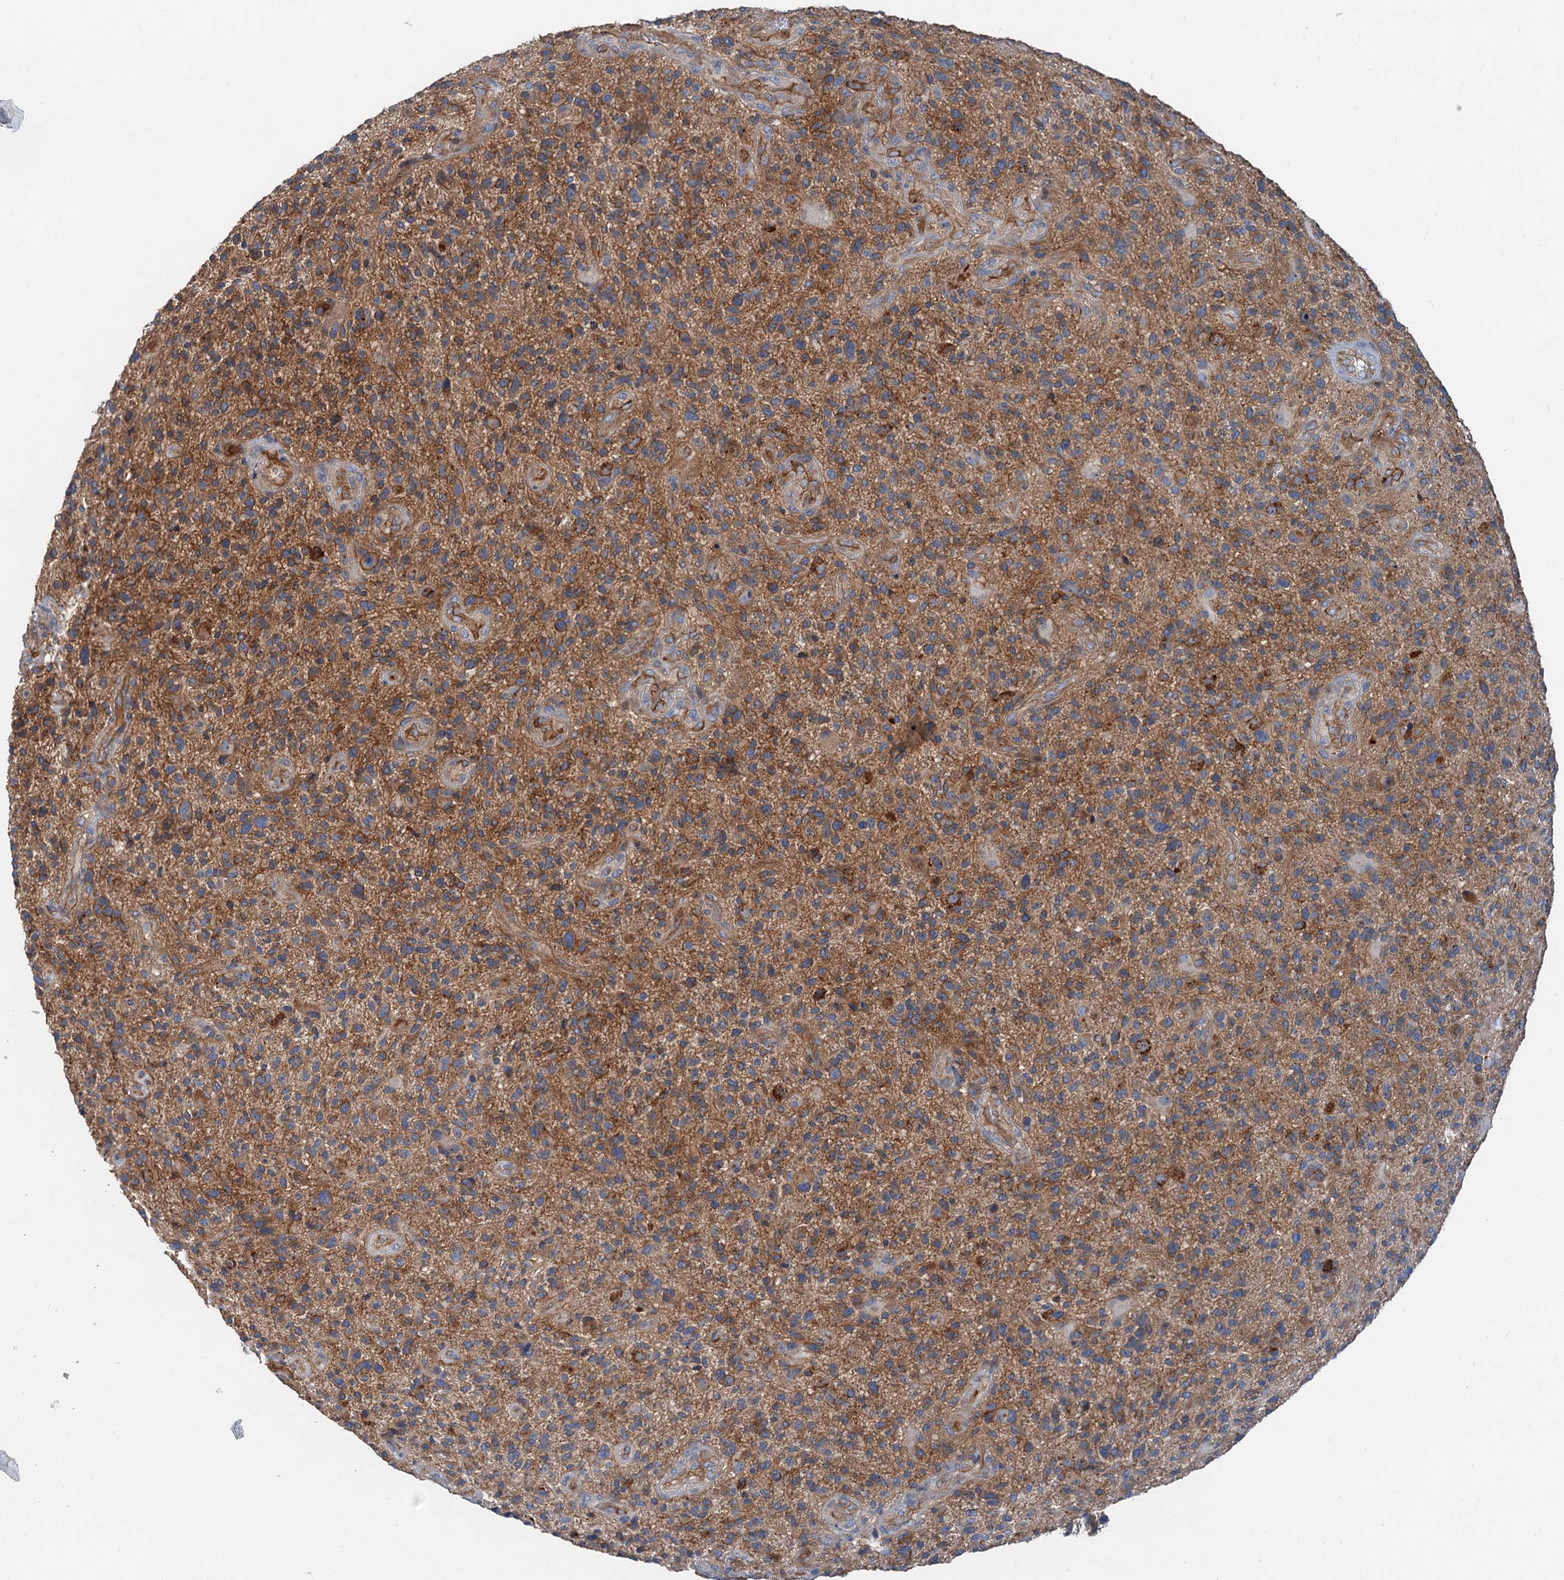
{"staining": {"intensity": "moderate", "quantity": ">75%", "location": "cytoplasmic/membranous"}, "tissue": "glioma", "cell_type": "Tumor cells", "image_type": "cancer", "snomed": [{"axis": "morphology", "description": "Glioma, malignant, High grade"}, {"axis": "topography", "description": "Brain"}], "caption": "Tumor cells demonstrate medium levels of moderate cytoplasmic/membranous expression in about >75% of cells in human malignant glioma (high-grade).", "gene": "ANKRD26", "patient": {"sex": "male", "age": 47}}